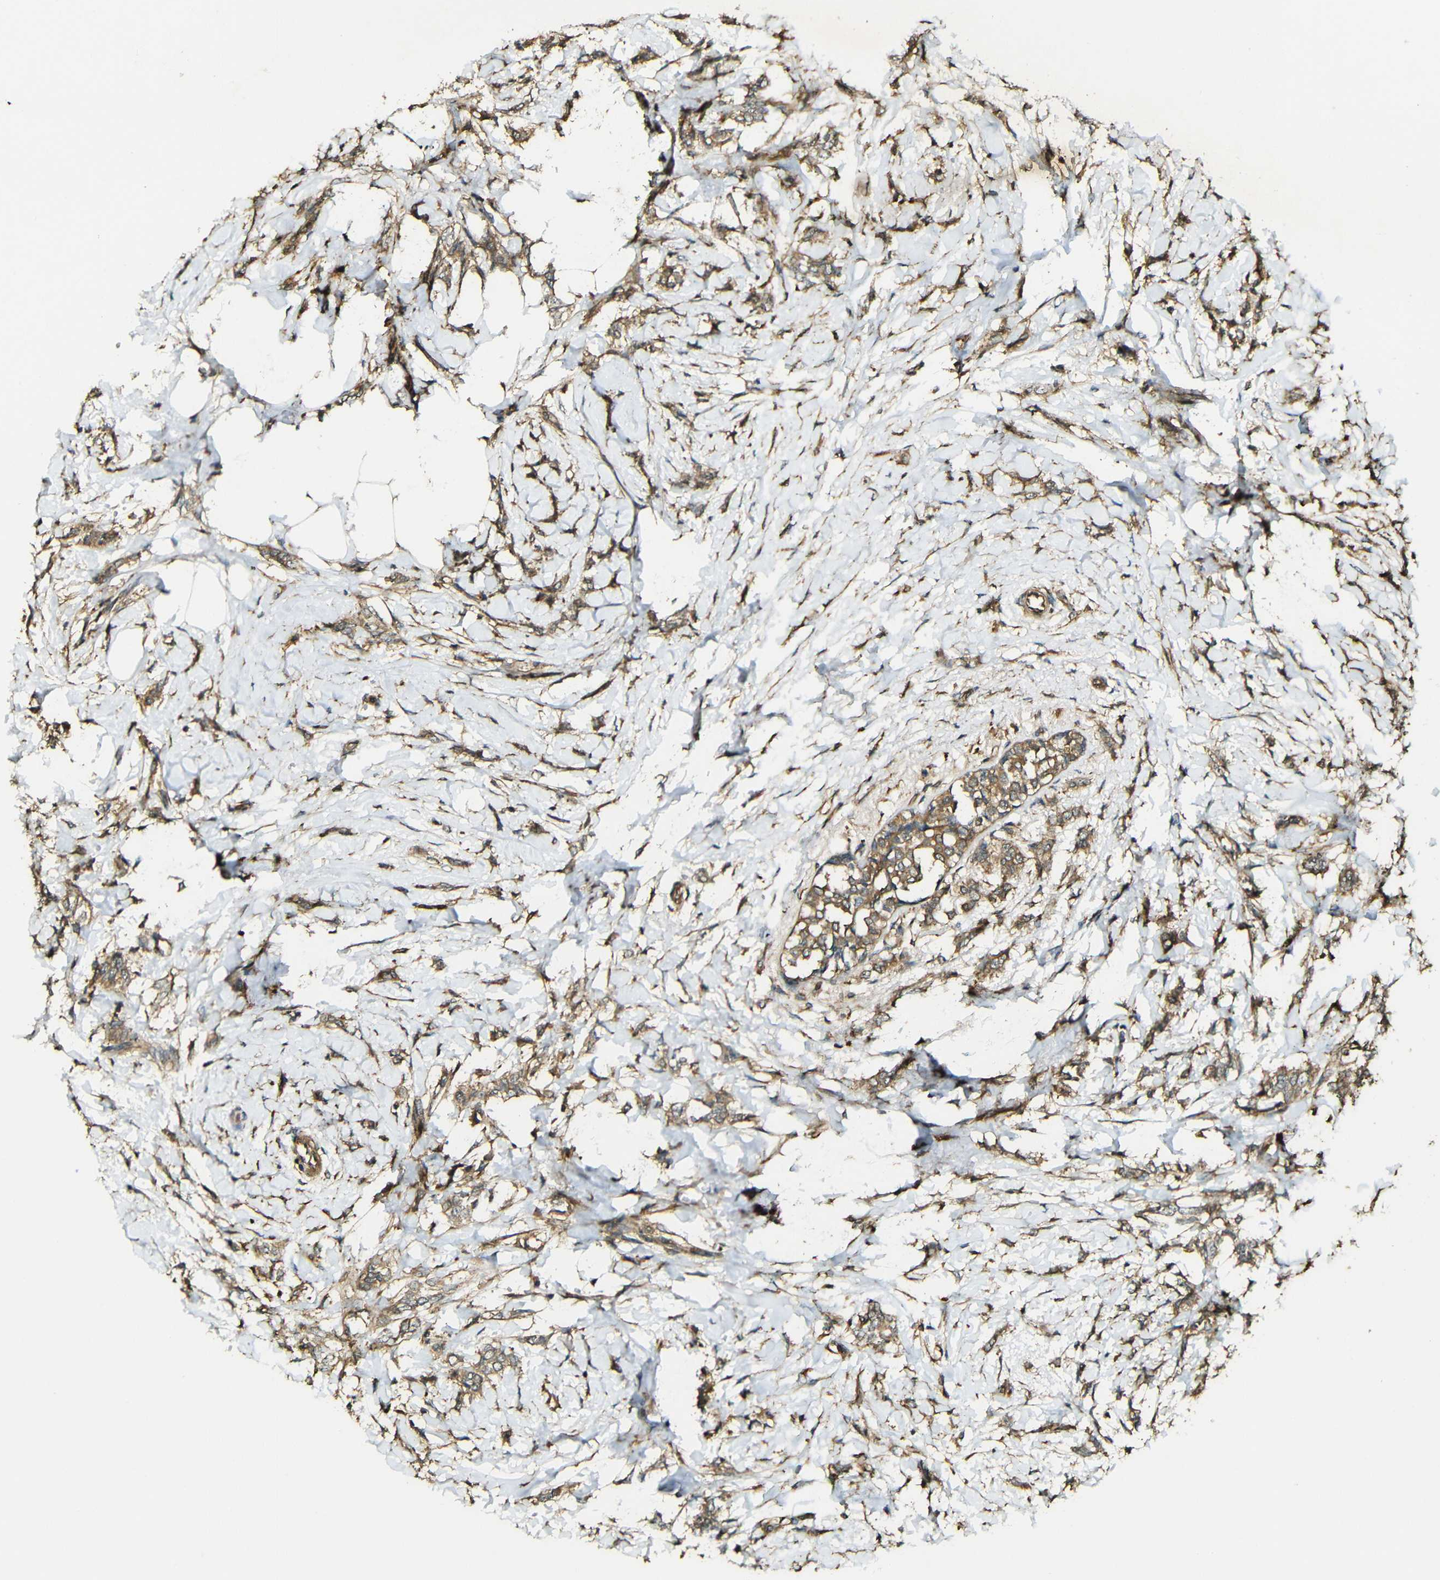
{"staining": {"intensity": "moderate", "quantity": ">75%", "location": "cytoplasmic/membranous"}, "tissue": "breast cancer", "cell_type": "Tumor cells", "image_type": "cancer", "snomed": [{"axis": "morphology", "description": "Lobular carcinoma, in situ"}, {"axis": "morphology", "description": "Lobular carcinoma"}, {"axis": "topography", "description": "Breast"}], "caption": "The micrograph displays staining of breast lobular carcinoma in situ, revealing moderate cytoplasmic/membranous protein staining (brown color) within tumor cells.", "gene": "CASP8", "patient": {"sex": "female", "age": 41}}